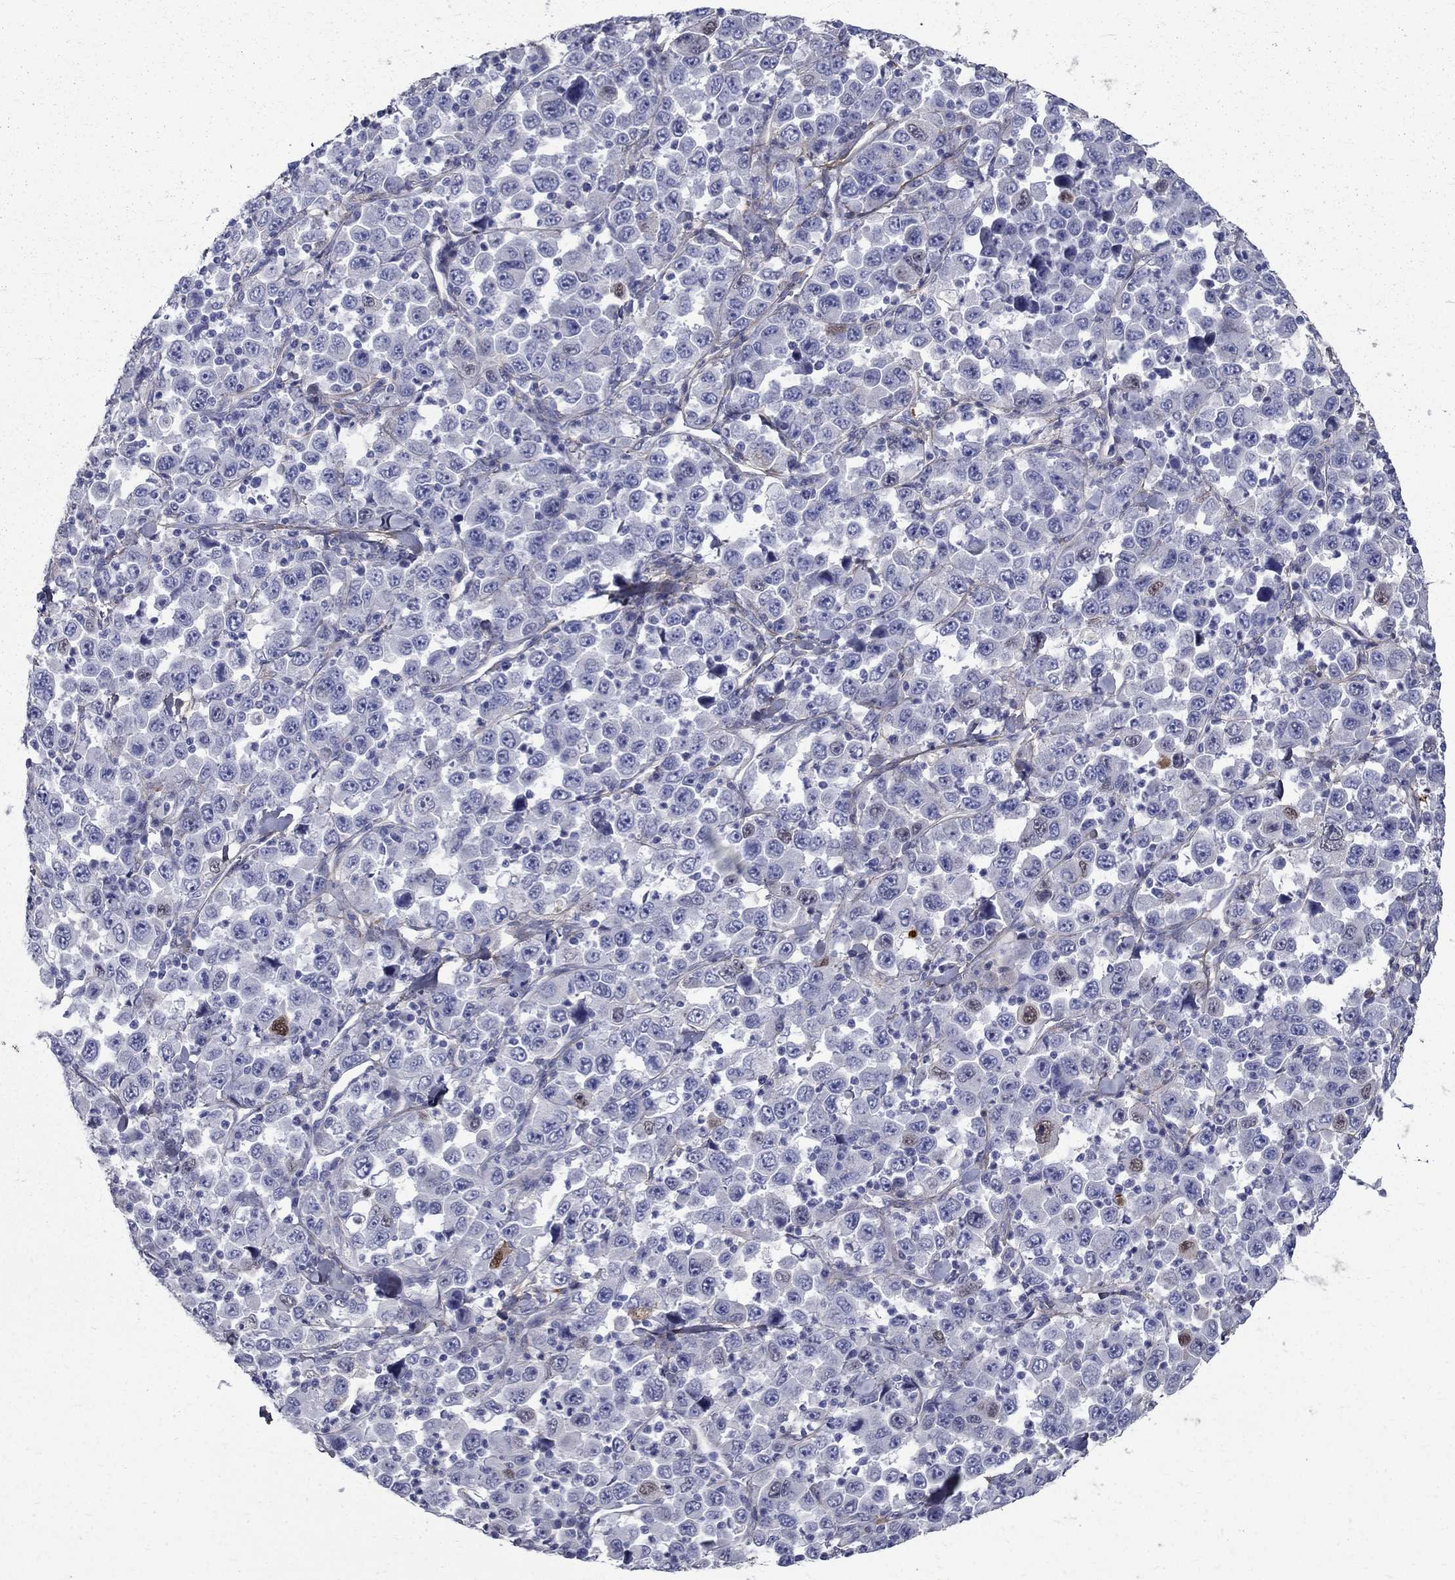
{"staining": {"intensity": "moderate", "quantity": "<25%", "location": "nuclear"}, "tissue": "stomach cancer", "cell_type": "Tumor cells", "image_type": "cancer", "snomed": [{"axis": "morphology", "description": "Normal tissue, NOS"}, {"axis": "morphology", "description": "Adenocarcinoma, NOS"}, {"axis": "topography", "description": "Stomach, upper"}, {"axis": "topography", "description": "Stomach"}], "caption": "Protein expression by immunohistochemistry exhibits moderate nuclear expression in approximately <25% of tumor cells in stomach cancer. (DAB (3,3'-diaminobenzidine) IHC with brightfield microscopy, high magnification).", "gene": "ANXA10", "patient": {"sex": "male", "age": 59}}